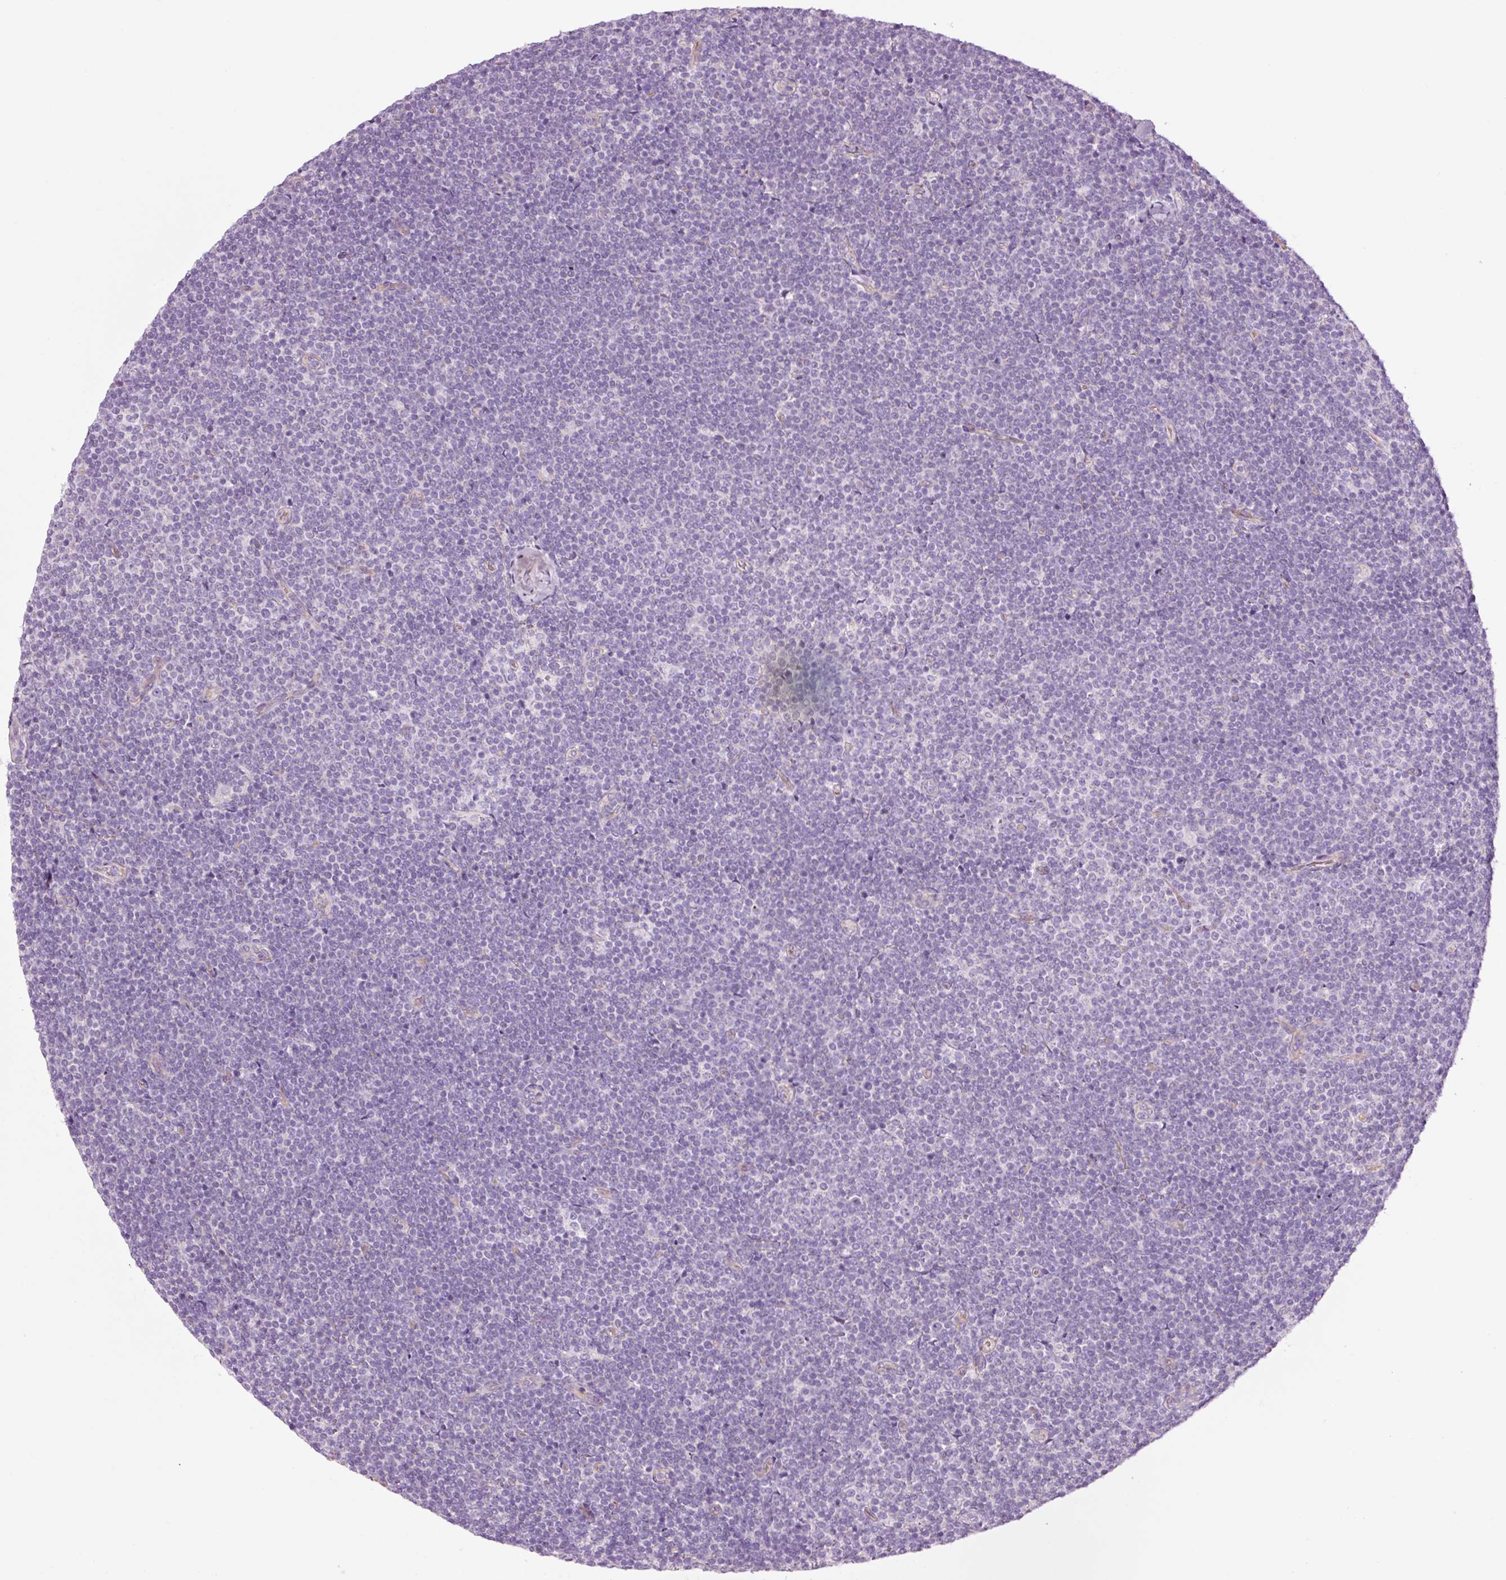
{"staining": {"intensity": "negative", "quantity": "none", "location": "none"}, "tissue": "lymphoma", "cell_type": "Tumor cells", "image_type": "cancer", "snomed": [{"axis": "morphology", "description": "Malignant lymphoma, non-Hodgkin's type, Low grade"}, {"axis": "topography", "description": "Lymph node"}], "caption": "The immunohistochemistry micrograph has no significant expression in tumor cells of lymphoma tissue.", "gene": "HSPA4L", "patient": {"sex": "male", "age": 48}}